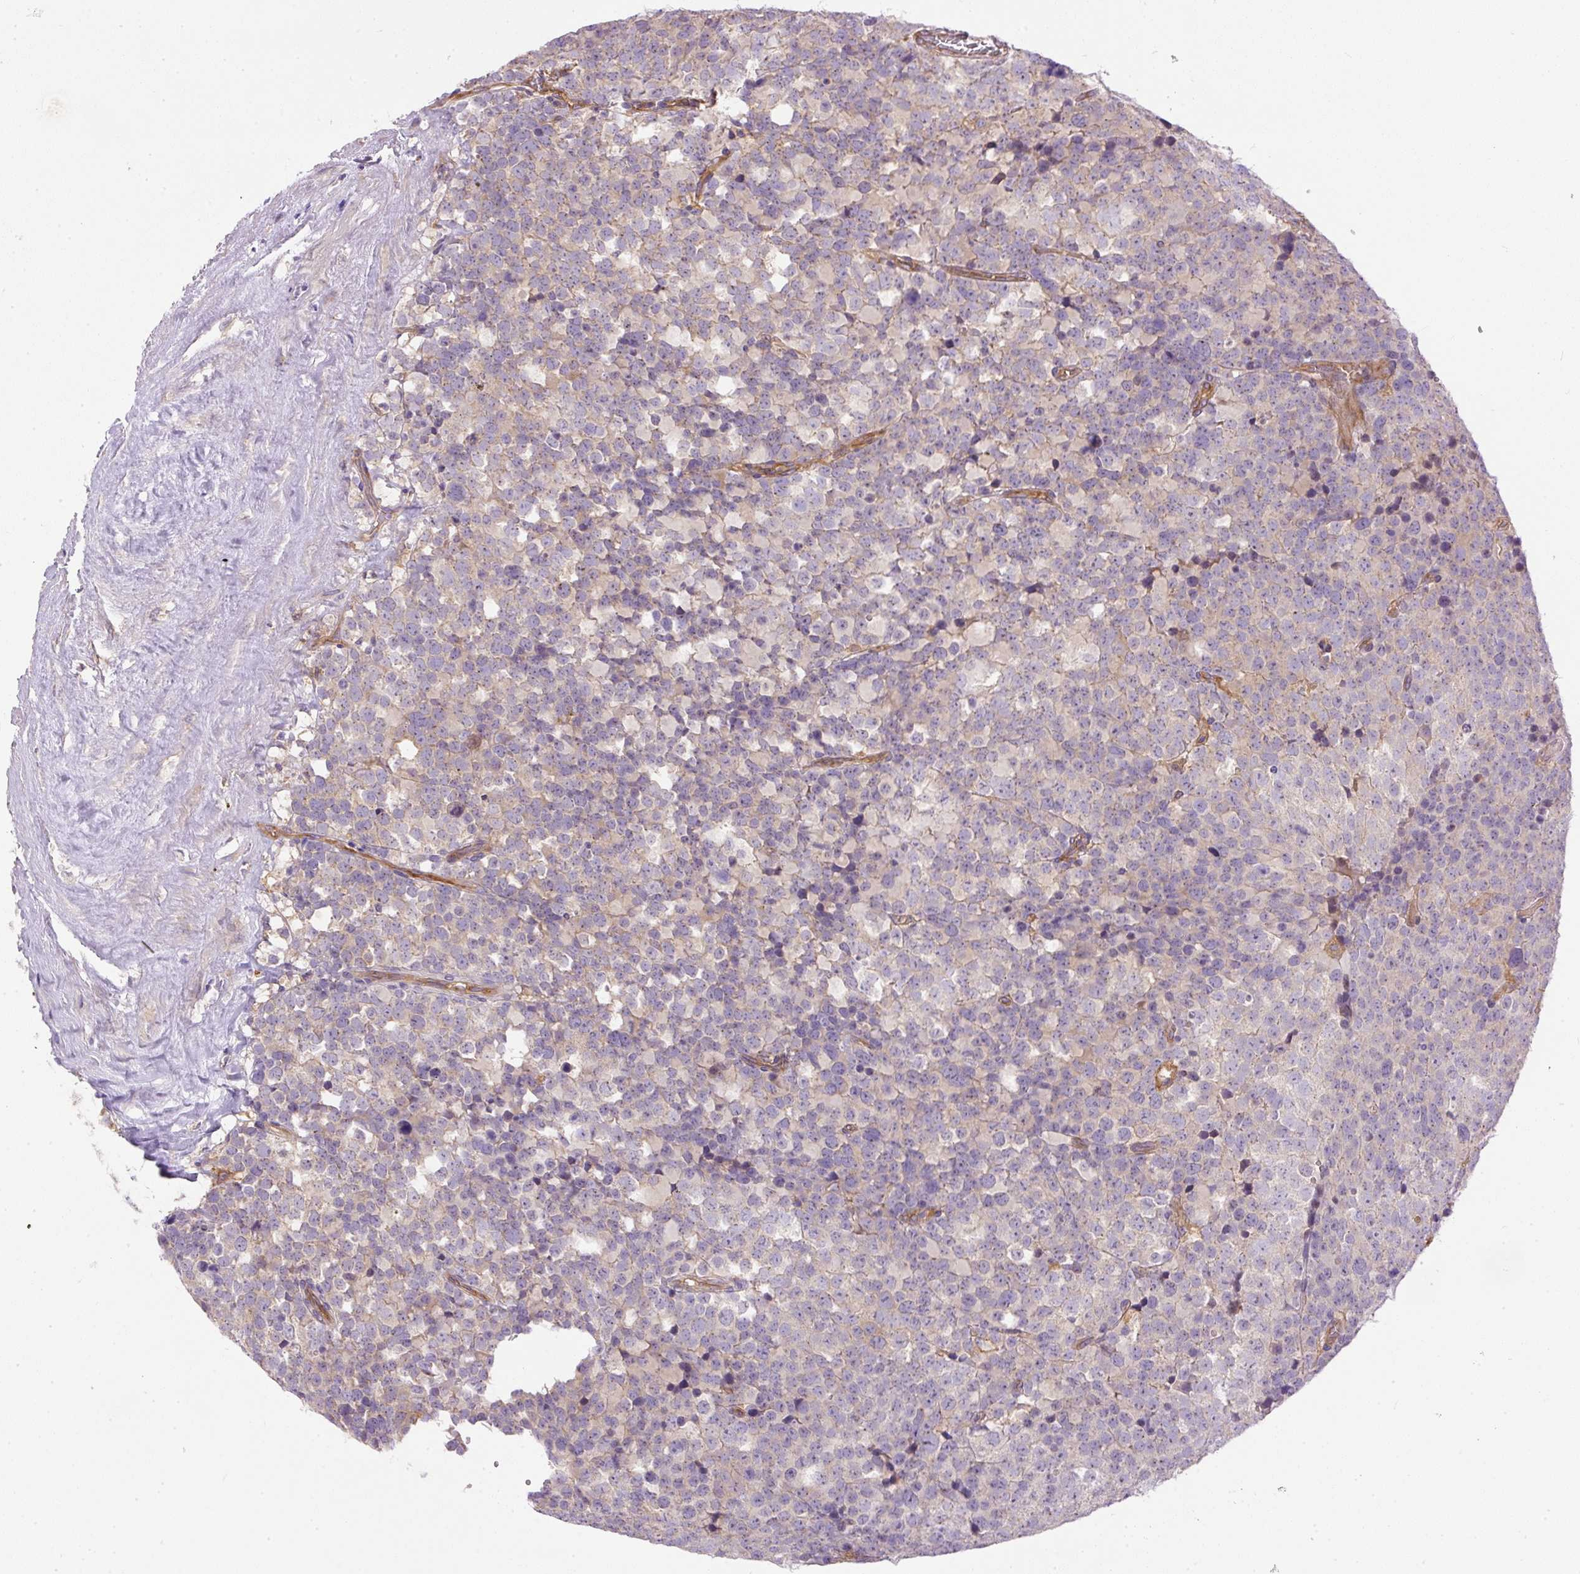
{"staining": {"intensity": "weak", "quantity": "<25%", "location": "cytoplasmic/membranous"}, "tissue": "testis cancer", "cell_type": "Tumor cells", "image_type": "cancer", "snomed": [{"axis": "morphology", "description": "Seminoma, NOS"}, {"axis": "topography", "description": "Testis"}], "caption": "Photomicrograph shows no protein positivity in tumor cells of testis cancer tissue.", "gene": "DAPK1", "patient": {"sex": "male", "age": 71}}